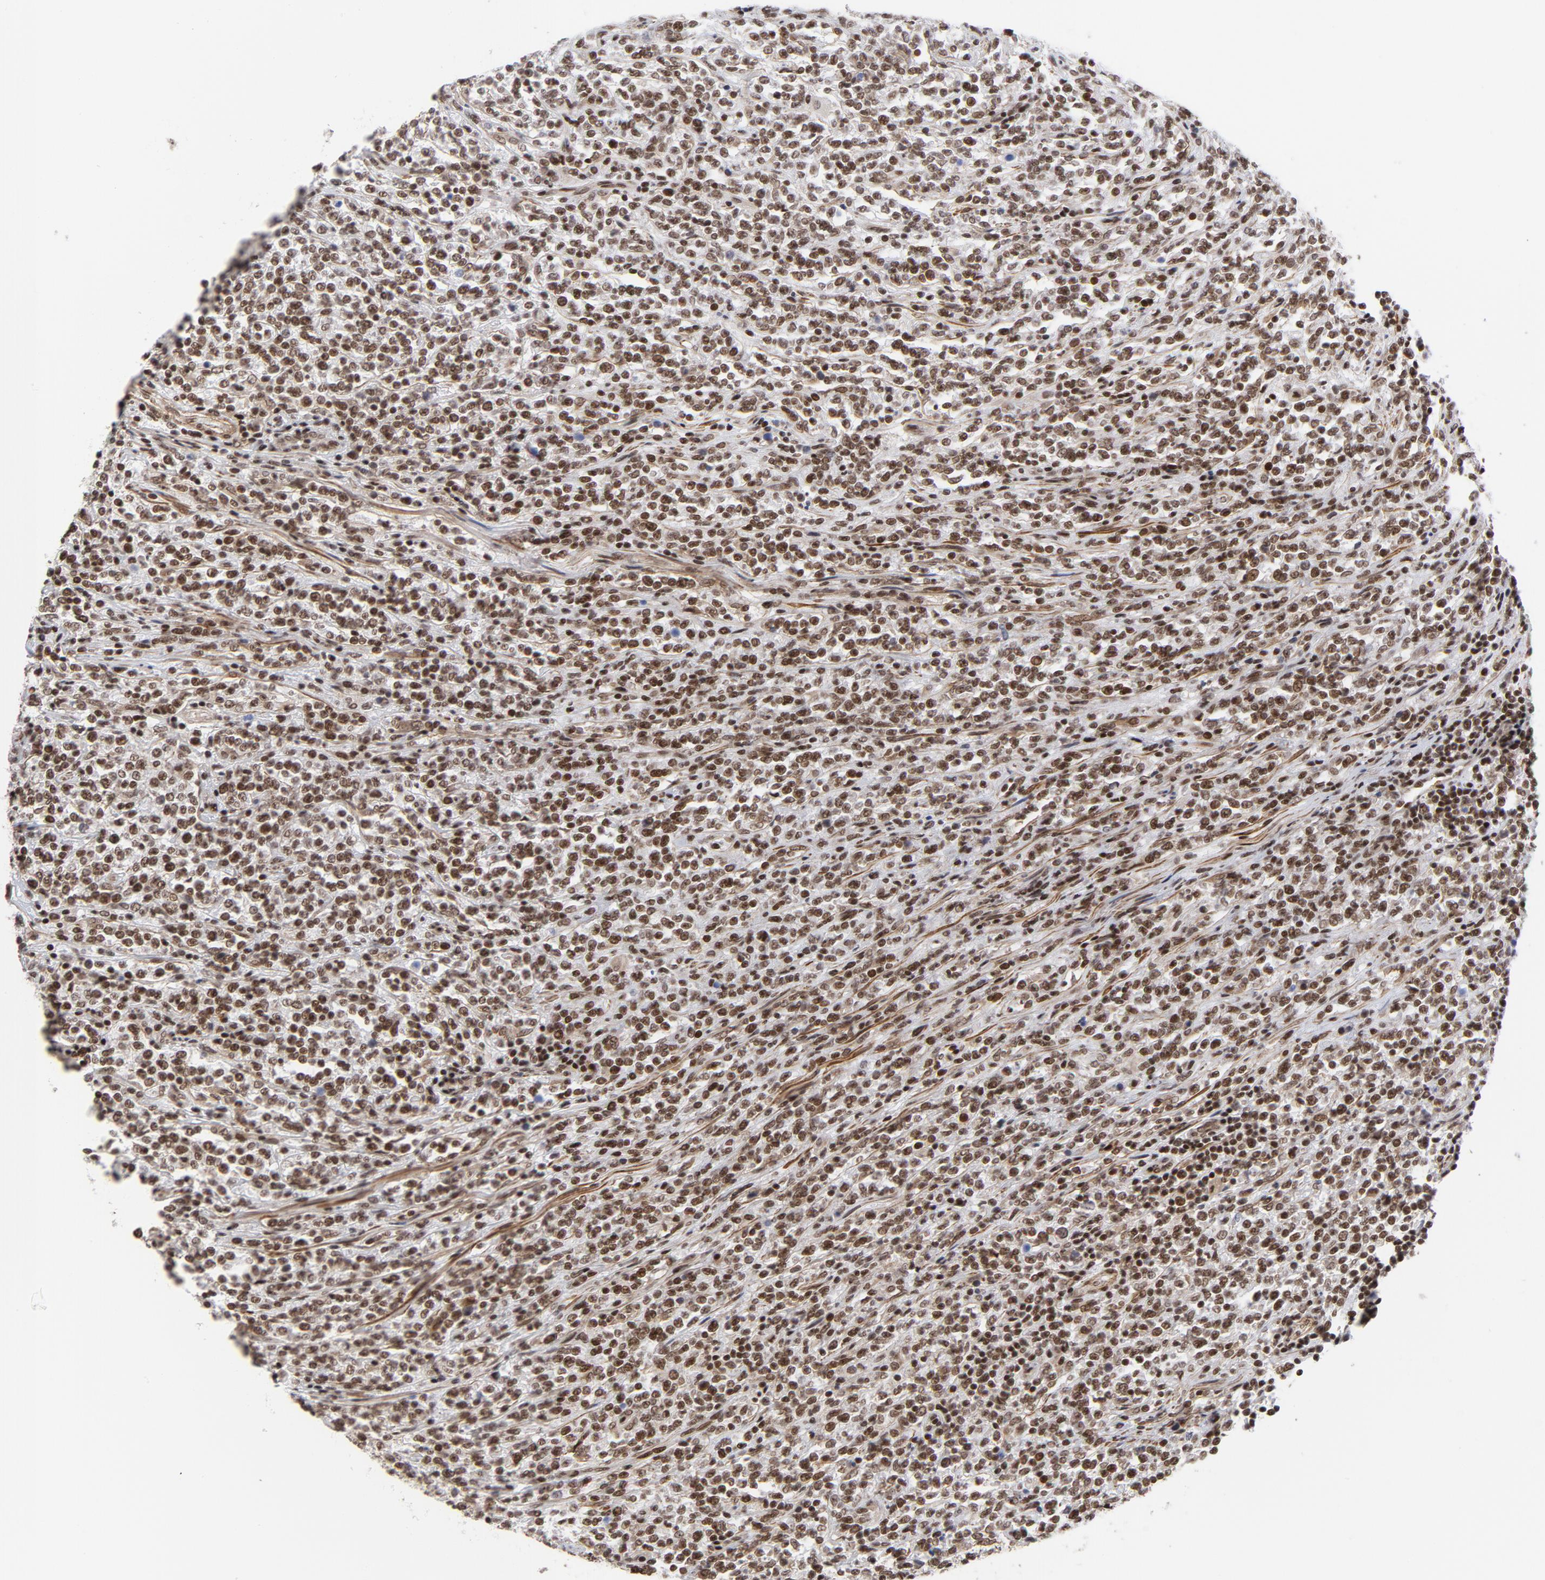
{"staining": {"intensity": "strong", "quantity": ">75%", "location": "nuclear"}, "tissue": "lymphoma", "cell_type": "Tumor cells", "image_type": "cancer", "snomed": [{"axis": "morphology", "description": "Malignant lymphoma, non-Hodgkin's type, High grade"}, {"axis": "topography", "description": "Soft tissue"}], "caption": "Protein staining displays strong nuclear expression in approximately >75% of tumor cells in malignant lymphoma, non-Hodgkin's type (high-grade).", "gene": "CTCF", "patient": {"sex": "male", "age": 18}}